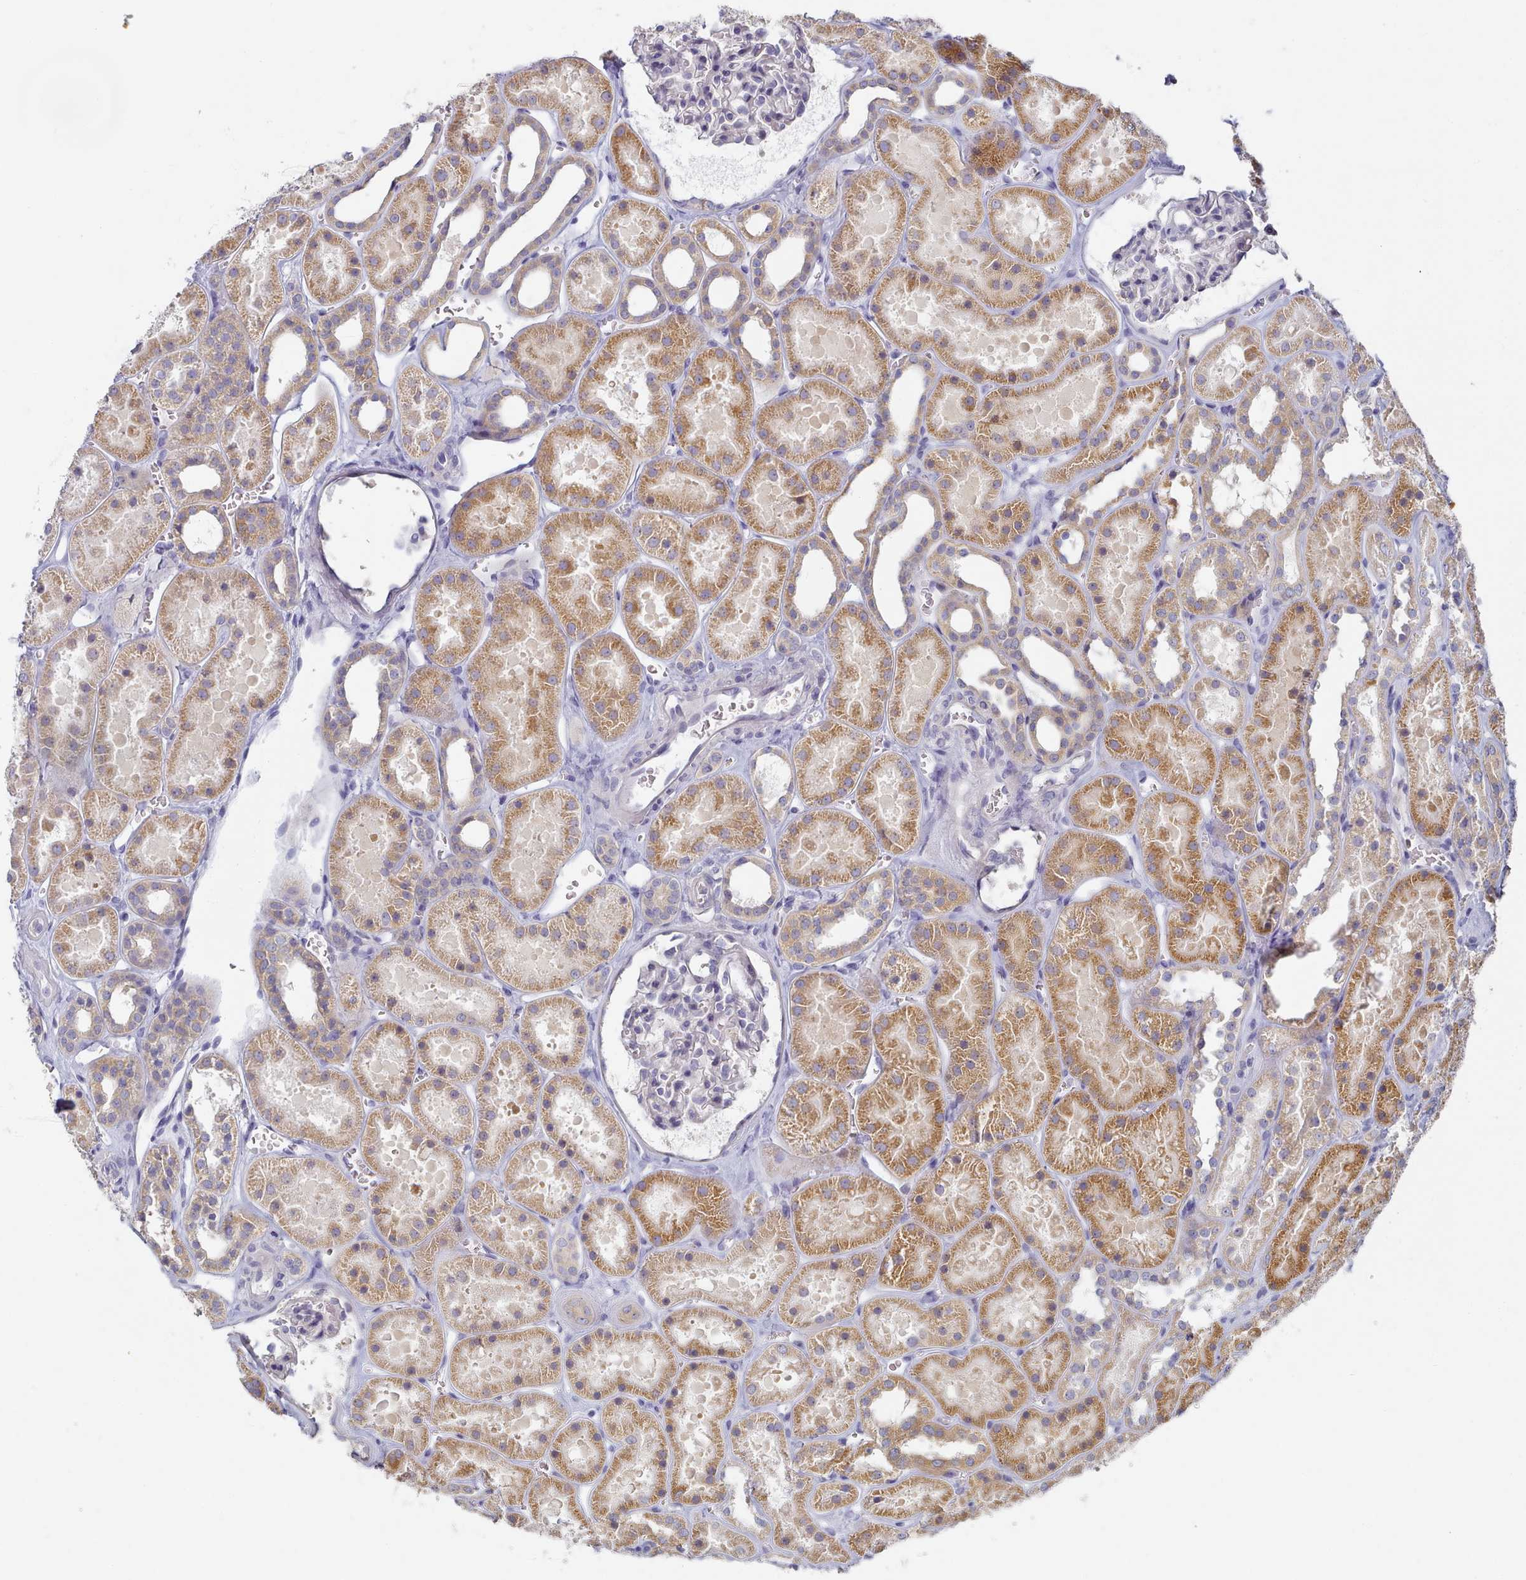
{"staining": {"intensity": "negative", "quantity": "none", "location": "none"}, "tissue": "kidney", "cell_type": "Cells in glomeruli", "image_type": "normal", "snomed": [{"axis": "morphology", "description": "Normal tissue, NOS"}, {"axis": "topography", "description": "Kidney"}], "caption": "A photomicrograph of kidney stained for a protein exhibits no brown staining in cells in glomeruli. The staining is performed using DAB brown chromogen with nuclei counter-stained in using hematoxylin.", "gene": "TYW1B", "patient": {"sex": "female", "age": 41}}